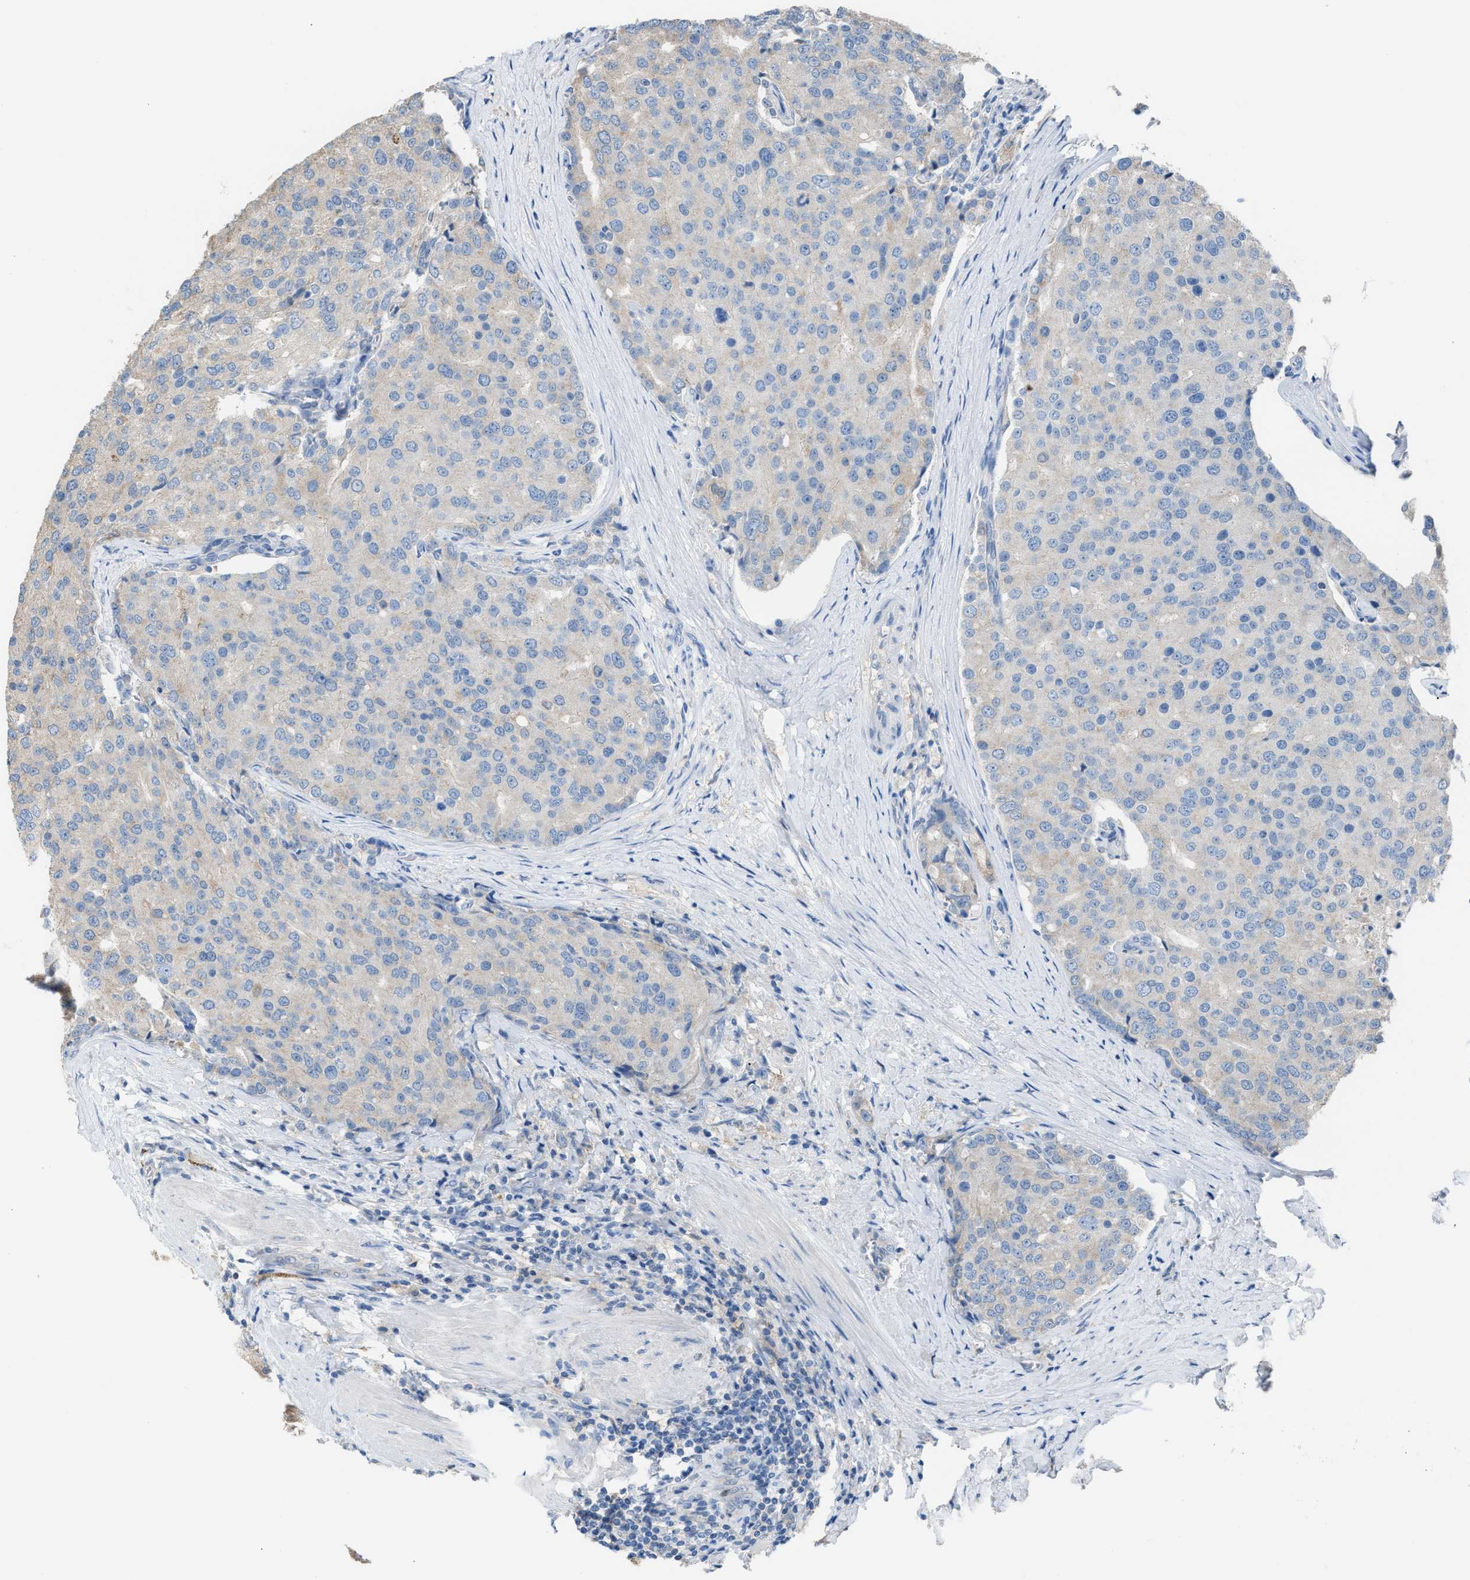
{"staining": {"intensity": "weak", "quantity": "<25%", "location": "cytoplasmic/membranous"}, "tissue": "prostate cancer", "cell_type": "Tumor cells", "image_type": "cancer", "snomed": [{"axis": "morphology", "description": "Adenocarcinoma, High grade"}, {"axis": "topography", "description": "Prostate"}], "caption": "Tumor cells are negative for brown protein staining in prostate adenocarcinoma (high-grade). Nuclei are stained in blue.", "gene": "NQO2", "patient": {"sex": "male", "age": 50}}